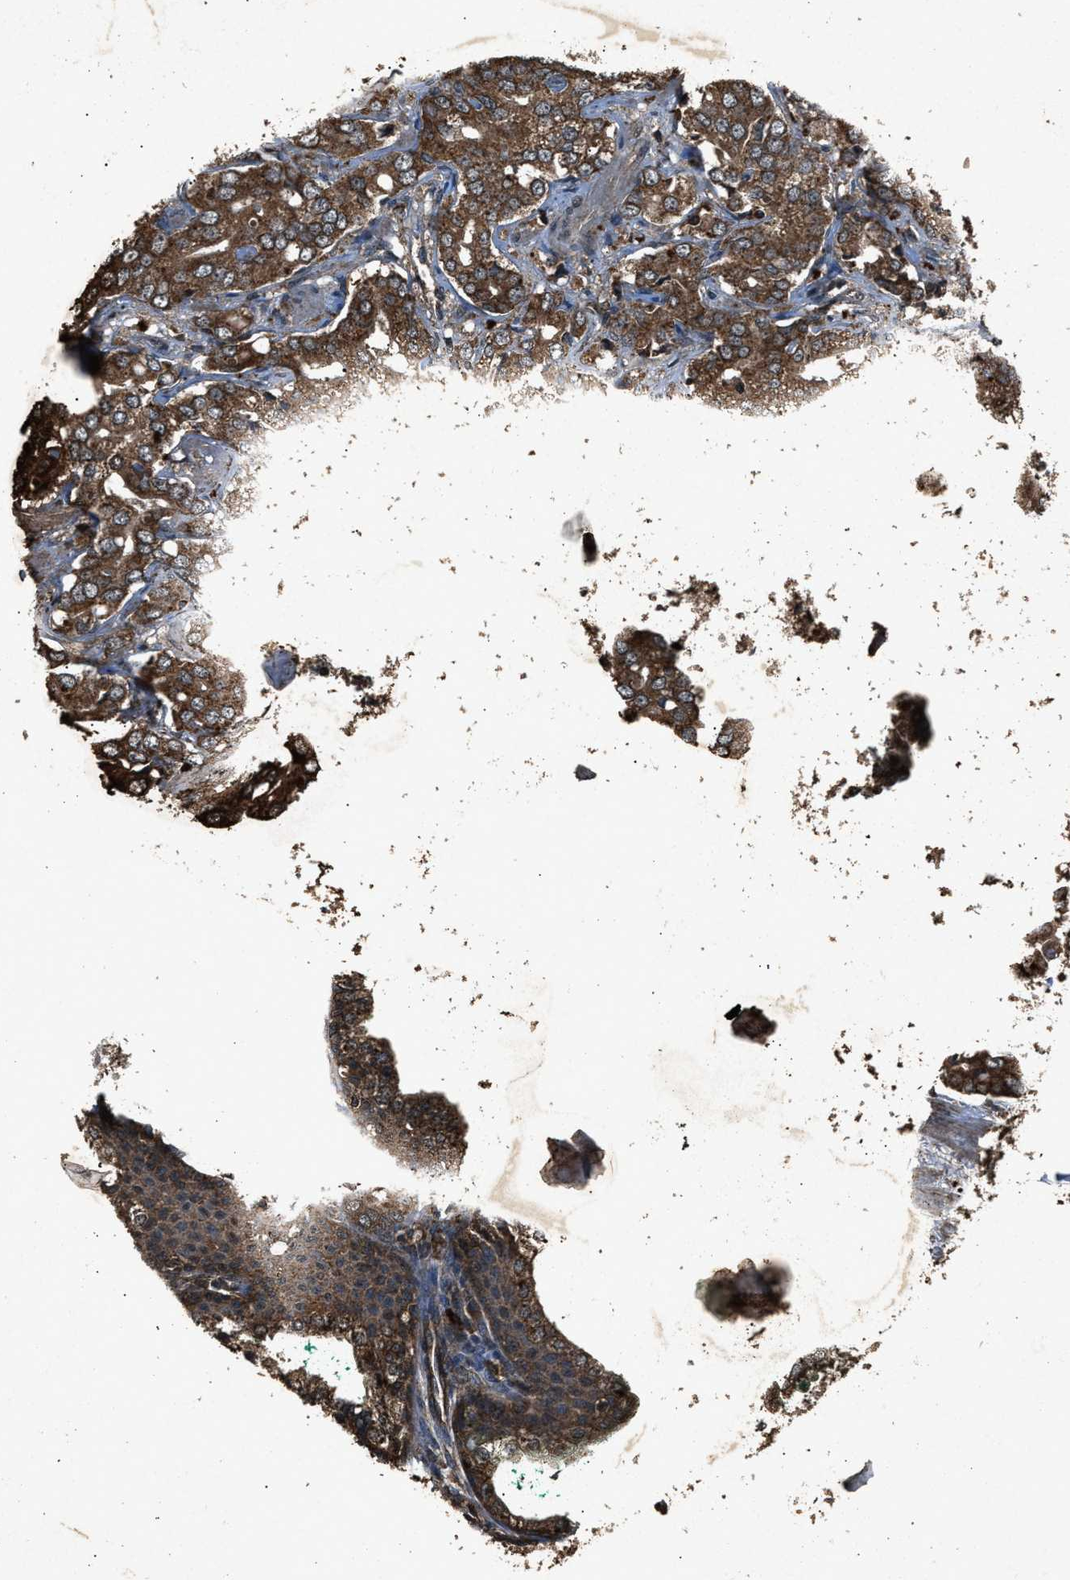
{"staining": {"intensity": "strong", "quantity": ">75%", "location": "cytoplasmic/membranous"}, "tissue": "prostate cancer", "cell_type": "Tumor cells", "image_type": "cancer", "snomed": [{"axis": "morphology", "description": "Adenocarcinoma, High grade"}, {"axis": "topography", "description": "Prostate"}], "caption": "Prostate cancer stained with DAB (3,3'-diaminobenzidine) IHC exhibits high levels of strong cytoplasmic/membranous staining in approximately >75% of tumor cells.", "gene": "OAS1", "patient": {"sex": "male", "age": 52}}